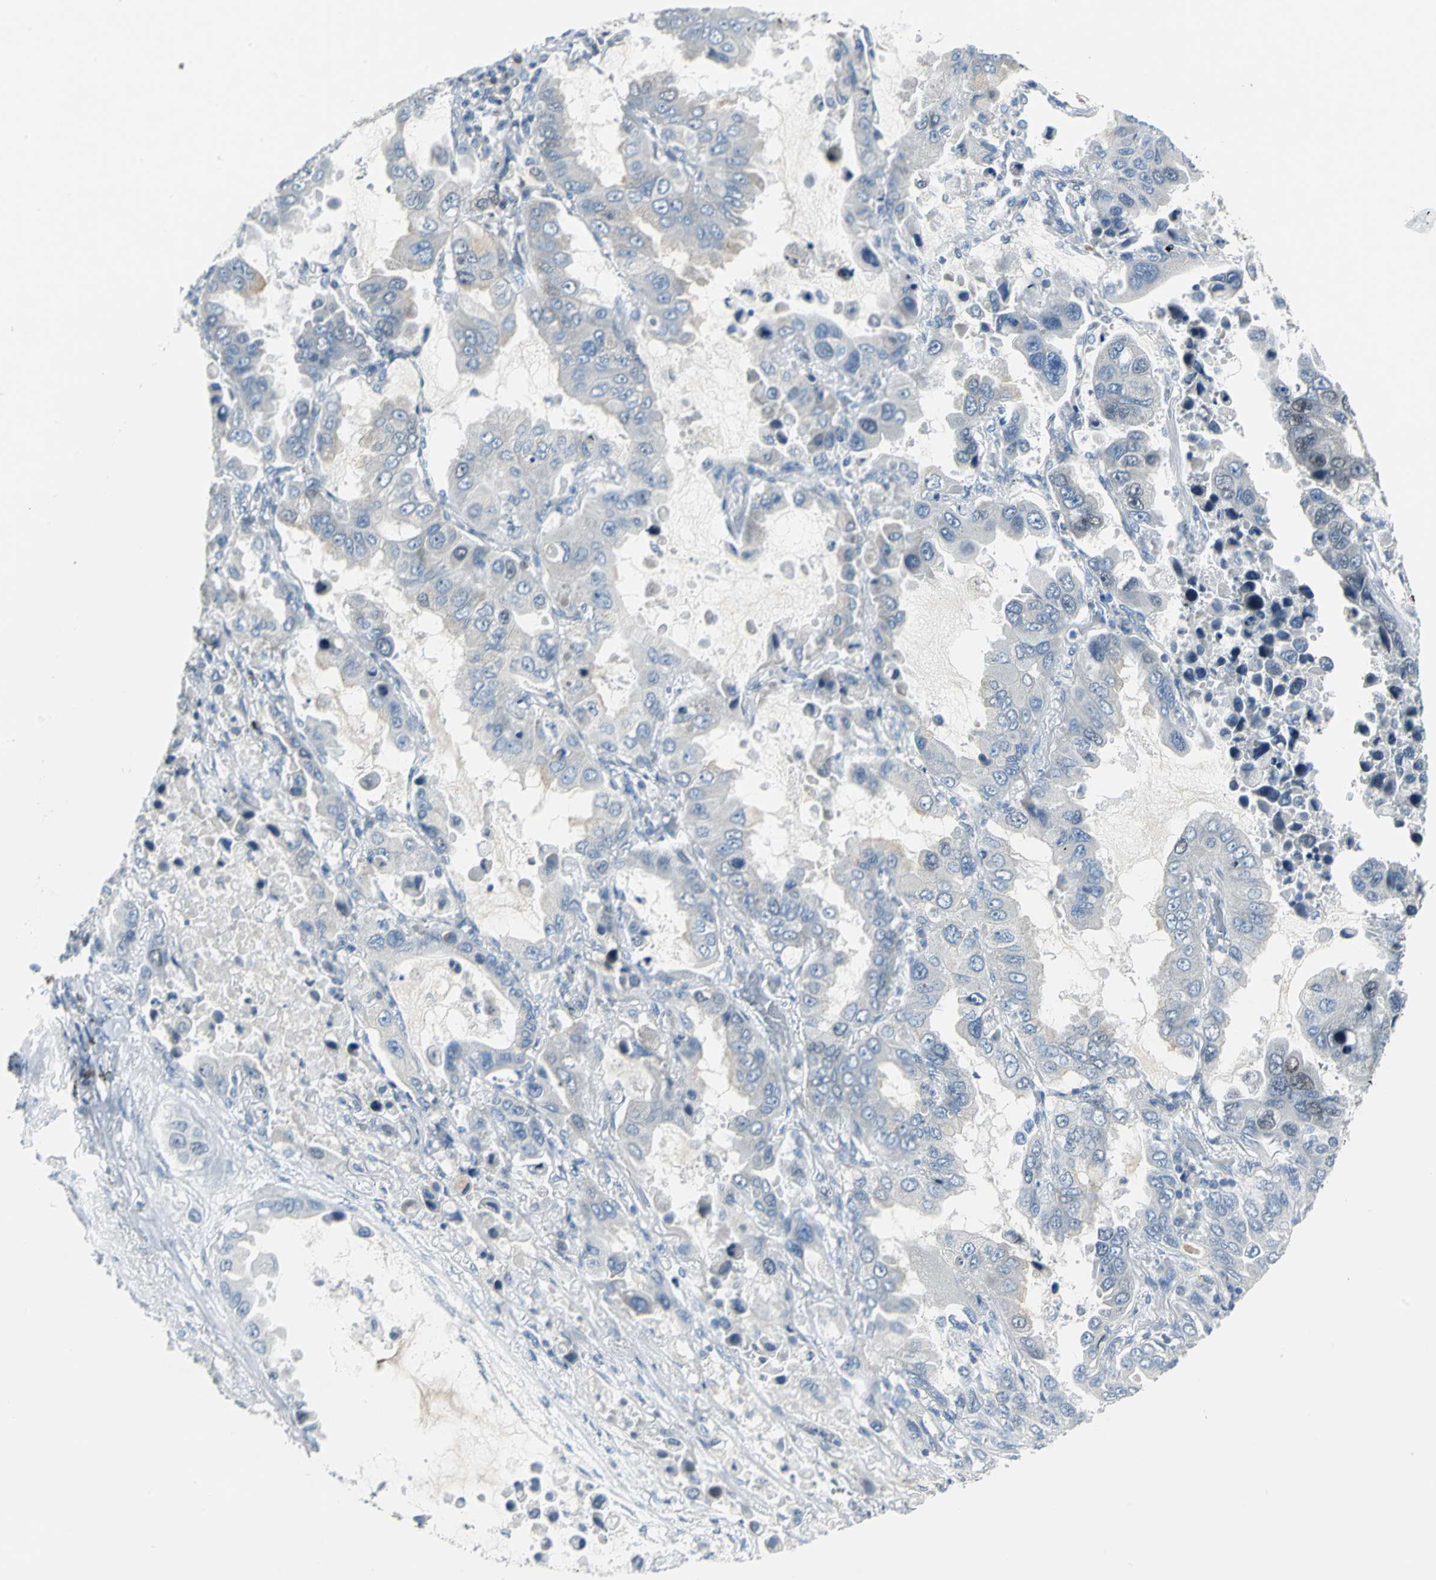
{"staining": {"intensity": "weak", "quantity": "<25%", "location": "cytoplasmic/membranous"}, "tissue": "lung cancer", "cell_type": "Tumor cells", "image_type": "cancer", "snomed": [{"axis": "morphology", "description": "Adenocarcinoma, NOS"}, {"axis": "topography", "description": "Lung"}], "caption": "Adenocarcinoma (lung) was stained to show a protein in brown. There is no significant expression in tumor cells.", "gene": "MCM4", "patient": {"sex": "male", "age": 64}}